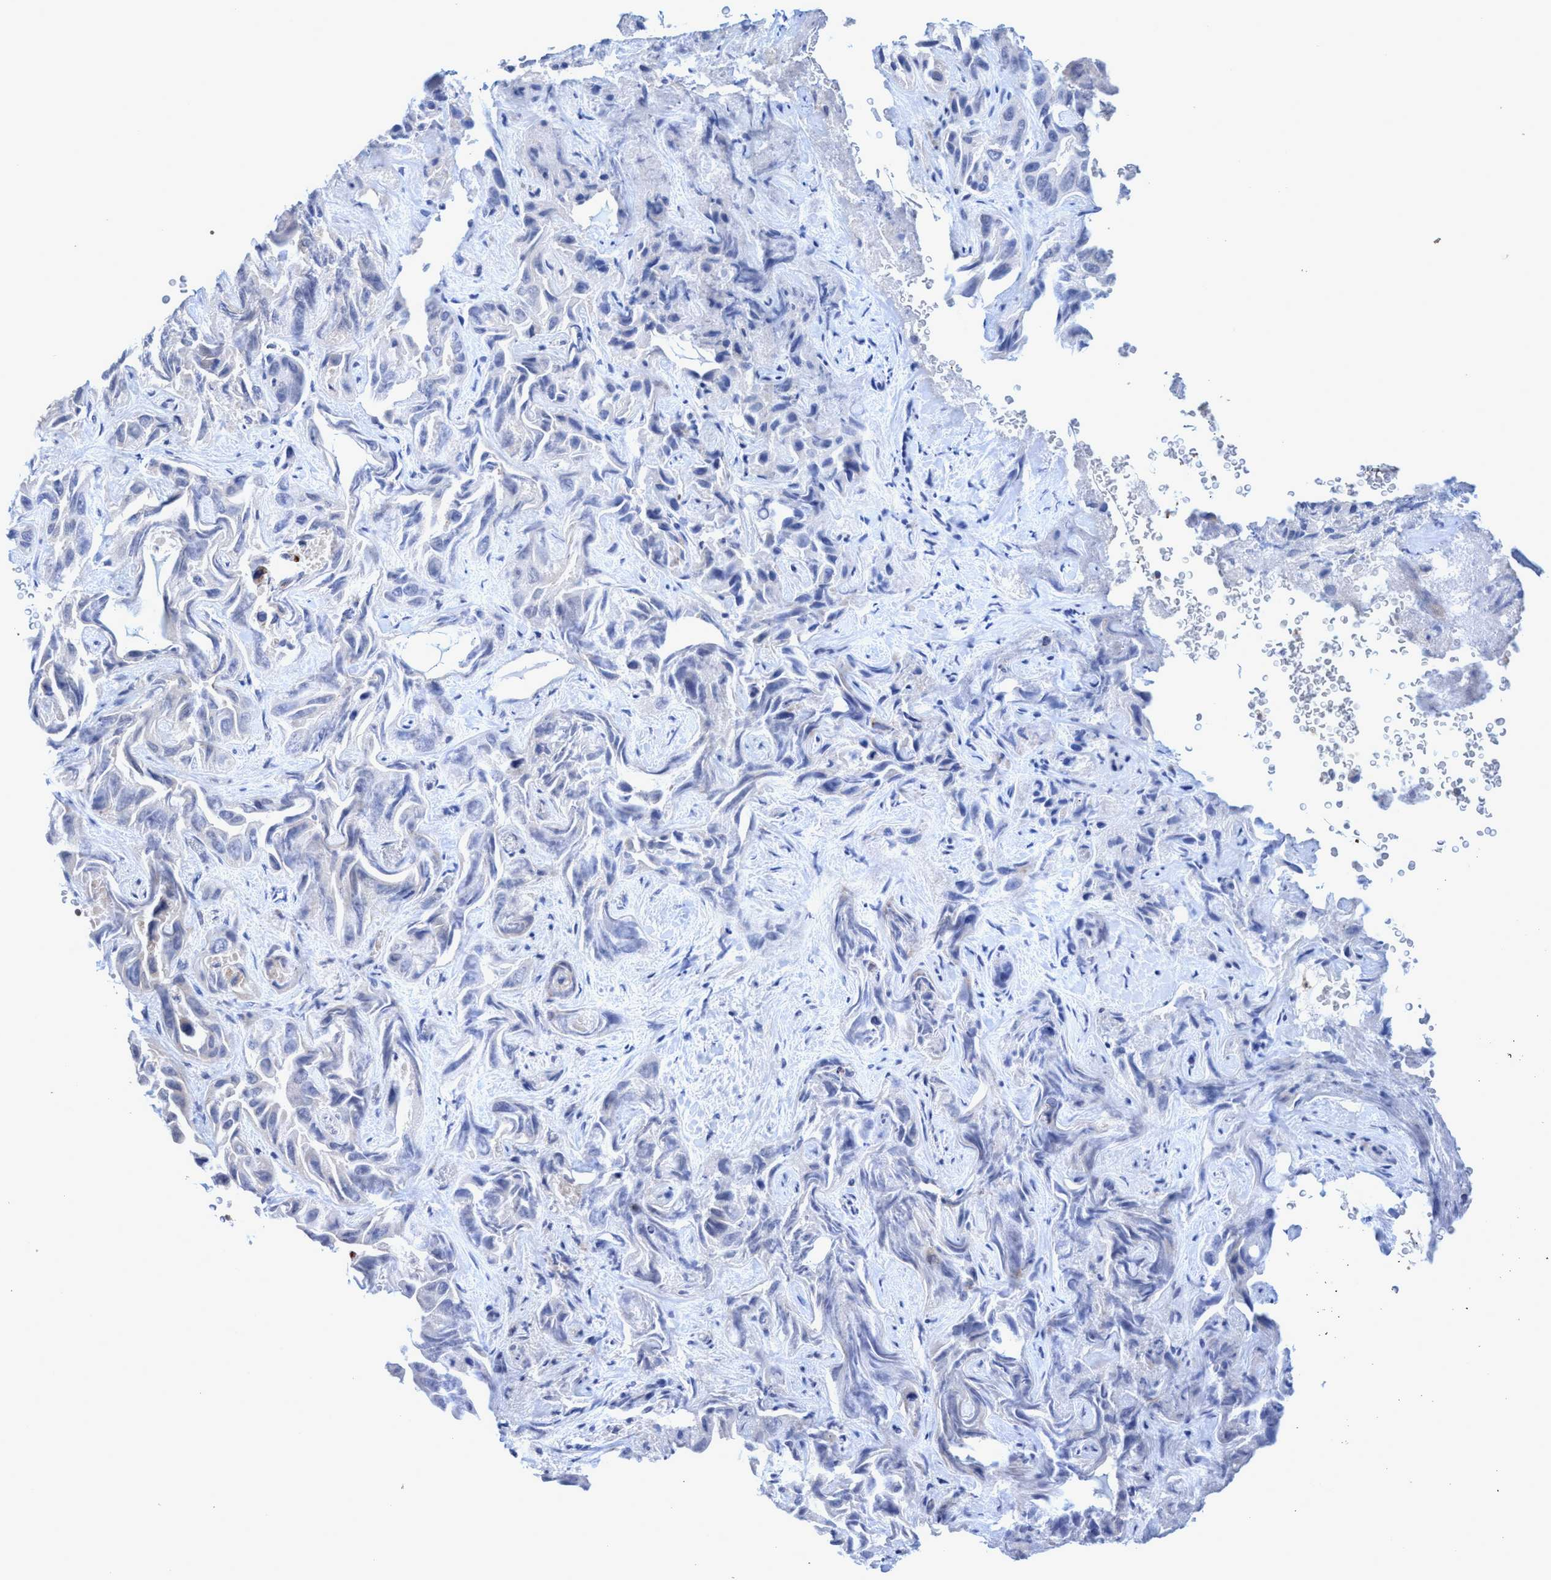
{"staining": {"intensity": "negative", "quantity": "none", "location": "none"}, "tissue": "liver cancer", "cell_type": "Tumor cells", "image_type": "cancer", "snomed": [{"axis": "morphology", "description": "Cholangiocarcinoma"}, {"axis": "topography", "description": "Liver"}], "caption": "Immunohistochemistry histopathology image of neoplastic tissue: liver cancer stained with DAB (3,3'-diaminobenzidine) reveals no significant protein expression in tumor cells. The staining is performed using DAB brown chromogen with nuclei counter-stained in using hematoxylin.", "gene": "GLOD4", "patient": {"sex": "female", "age": 52}}